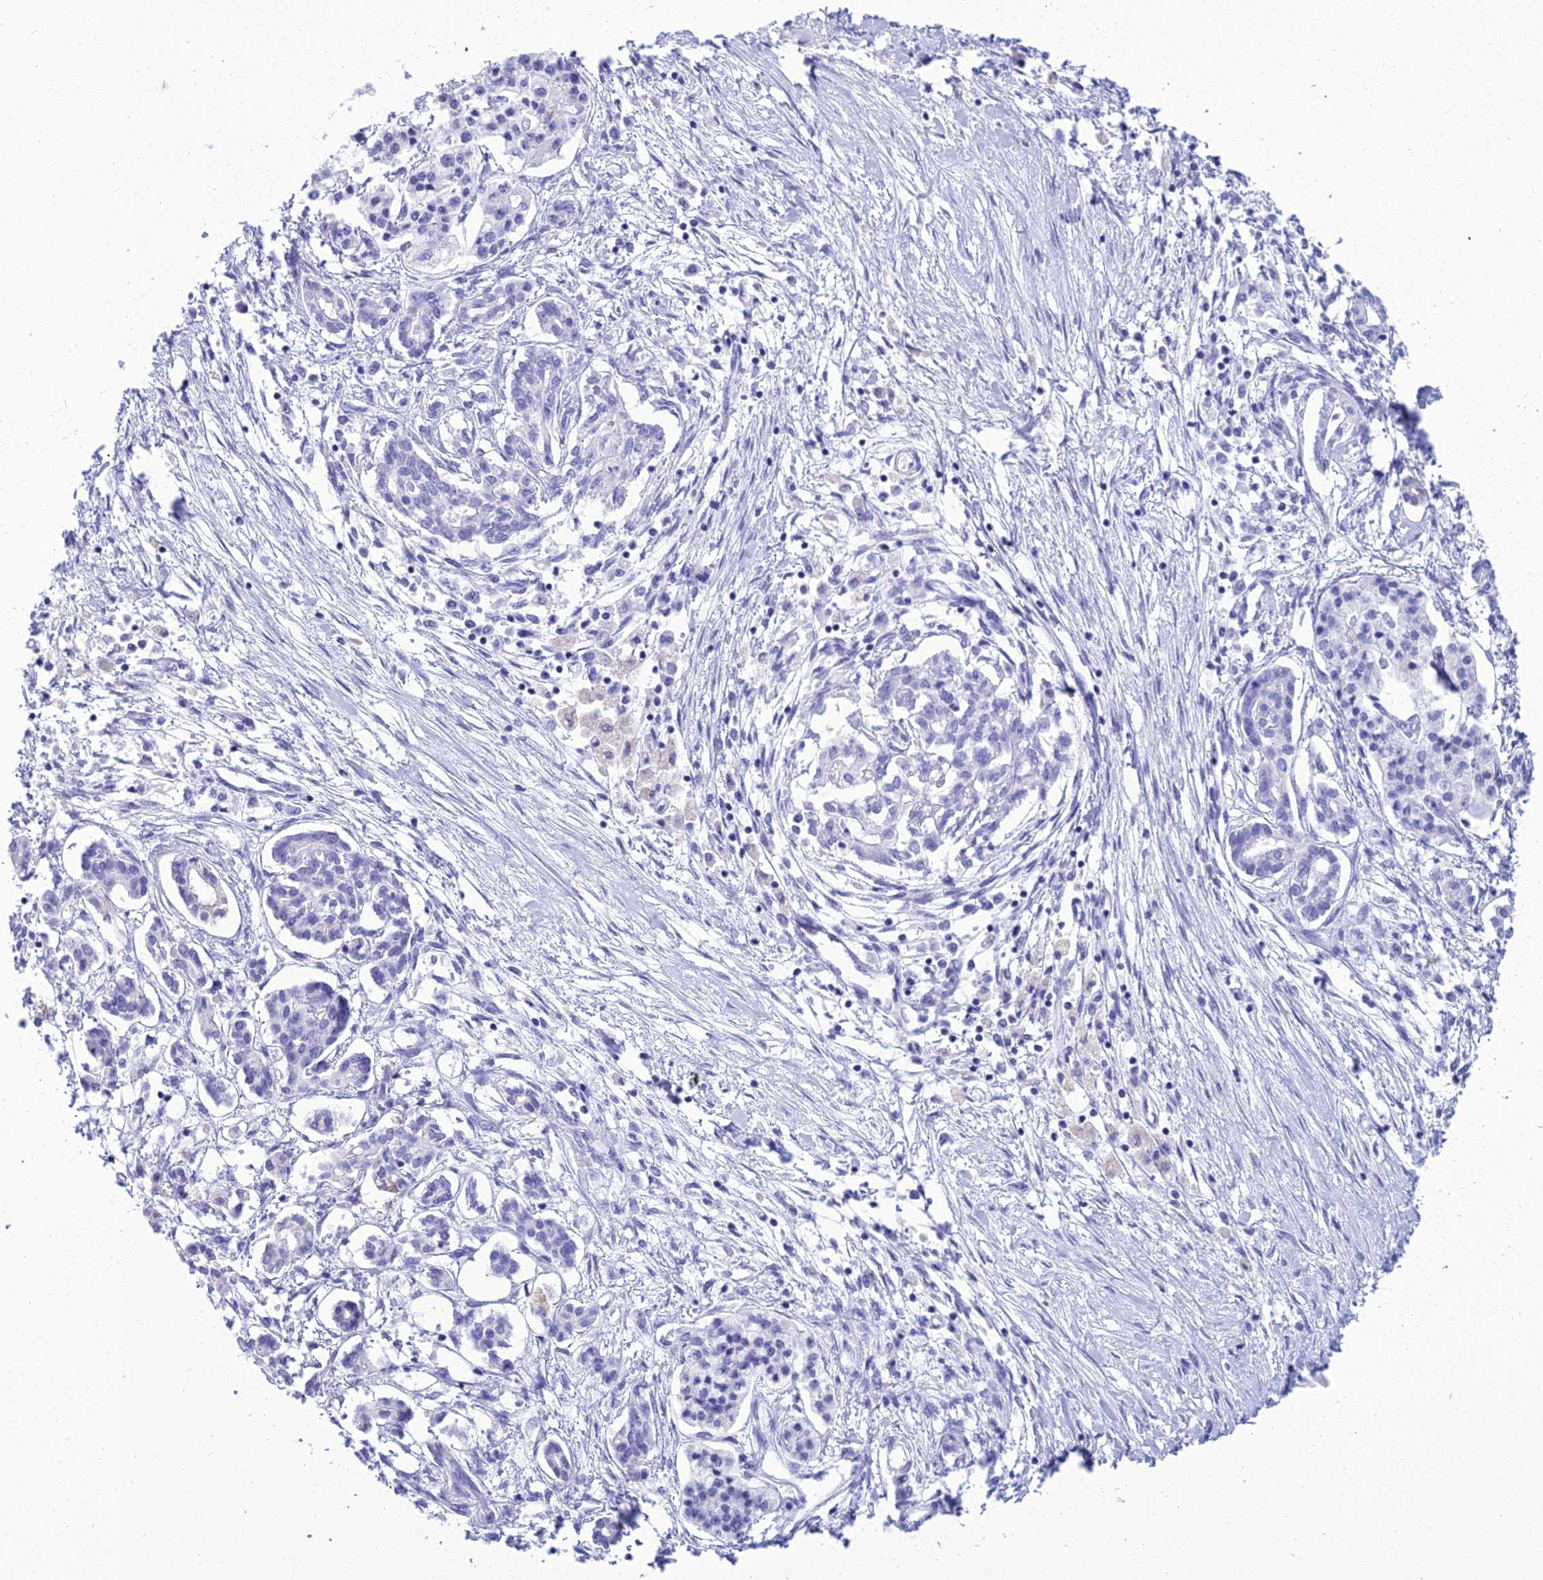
{"staining": {"intensity": "negative", "quantity": "none", "location": "none"}, "tissue": "pancreatic cancer", "cell_type": "Tumor cells", "image_type": "cancer", "snomed": [{"axis": "morphology", "description": "Adenocarcinoma, NOS"}, {"axis": "topography", "description": "Pancreas"}], "caption": "An immunohistochemistry (IHC) histopathology image of pancreatic cancer (adenocarcinoma) is shown. There is no staining in tumor cells of pancreatic cancer (adenocarcinoma).", "gene": "ZNF442", "patient": {"sex": "female", "age": 50}}